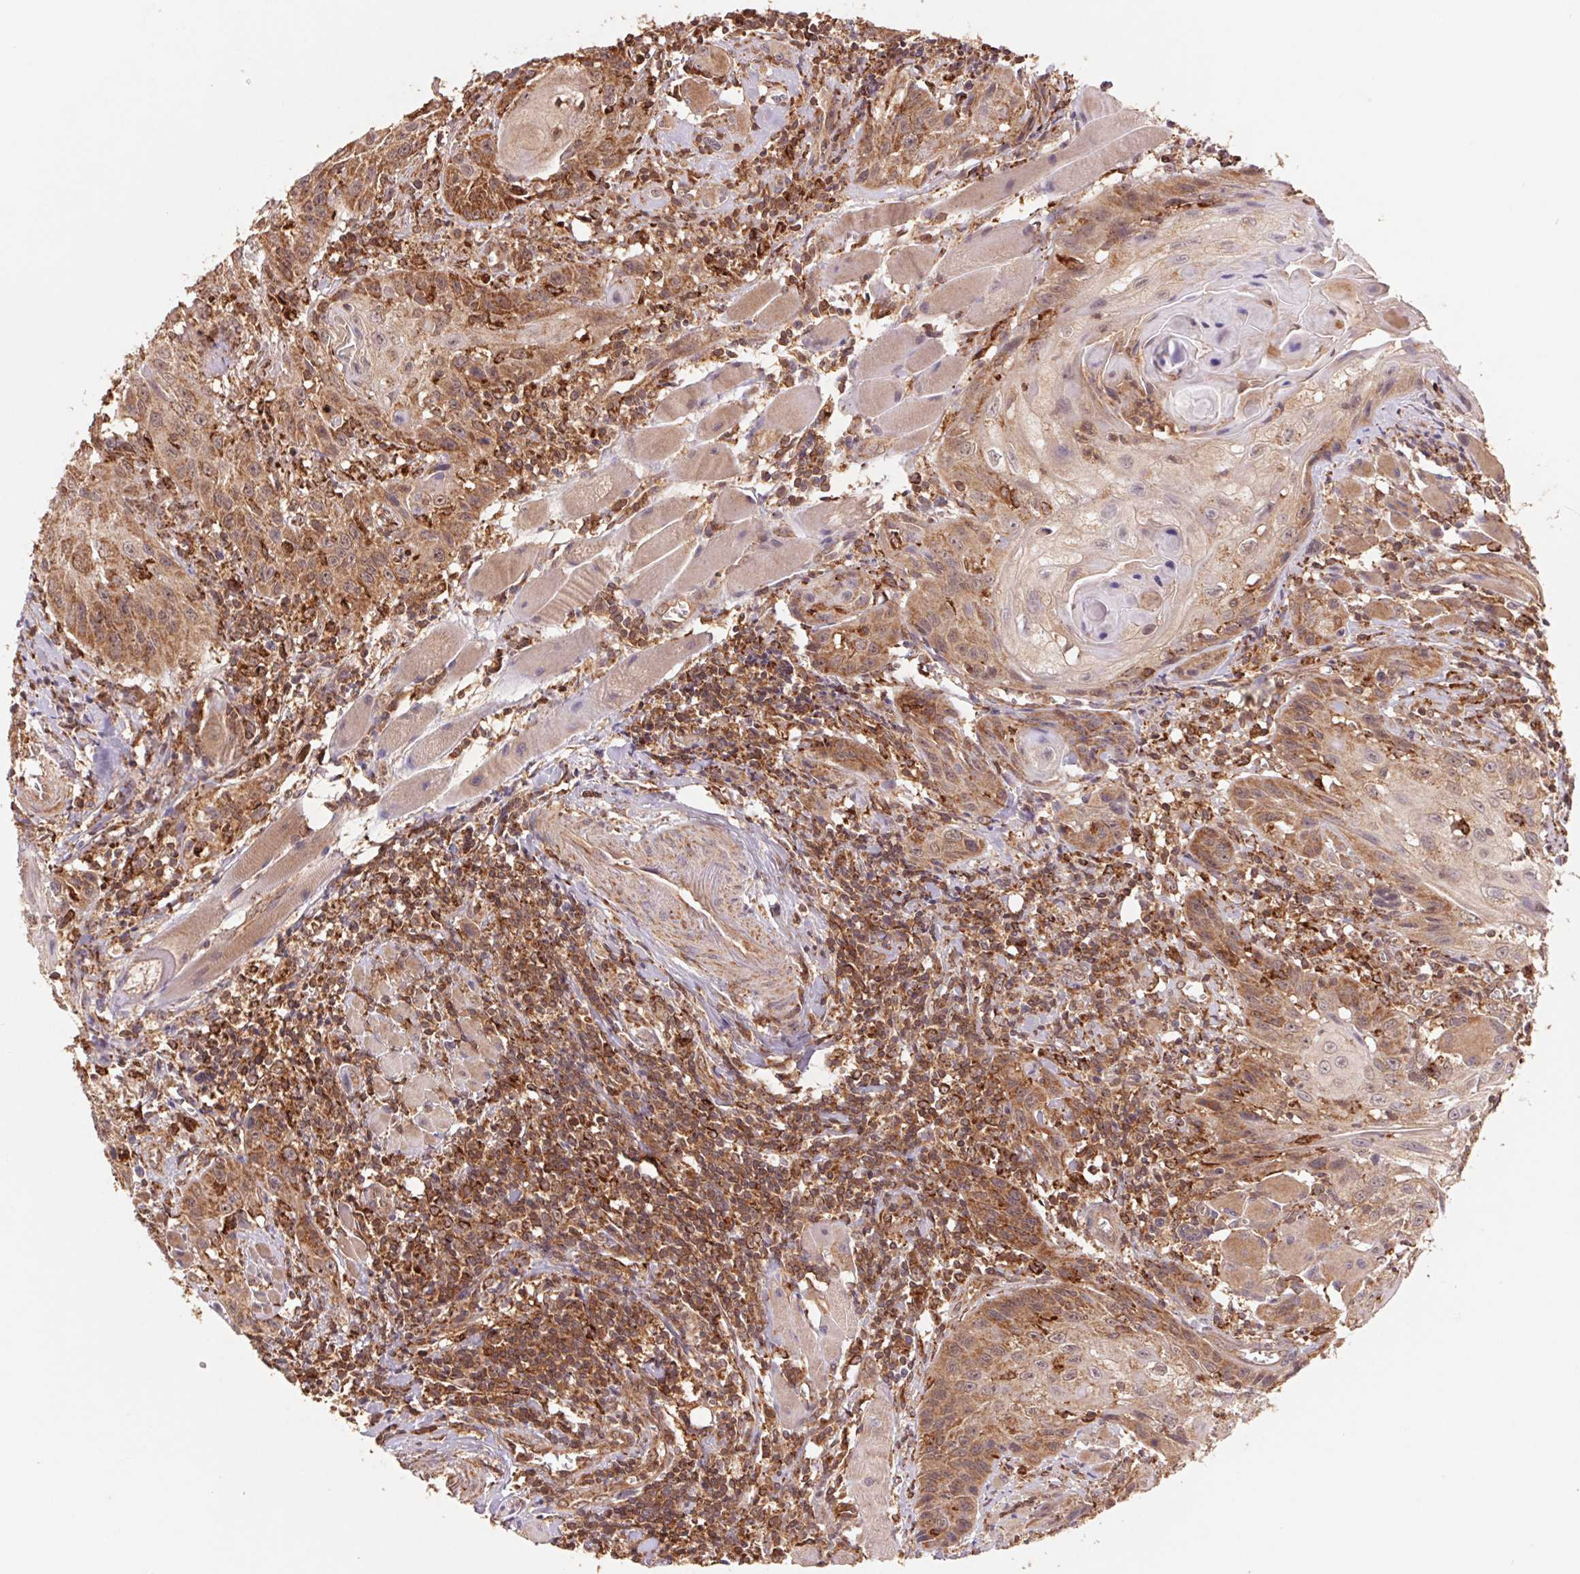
{"staining": {"intensity": "moderate", "quantity": ">75%", "location": "cytoplasmic/membranous"}, "tissue": "head and neck cancer", "cell_type": "Tumor cells", "image_type": "cancer", "snomed": [{"axis": "morphology", "description": "Squamous cell carcinoma, NOS"}, {"axis": "topography", "description": "Oral tissue"}, {"axis": "topography", "description": "Head-Neck"}], "caption": "Immunohistochemistry (IHC) staining of head and neck squamous cell carcinoma, which reveals medium levels of moderate cytoplasmic/membranous positivity in about >75% of tumor cells indicating moderate cytoplasmic/membranous protein positivity. The staining was performed using DAB (3,3'-diaminobenzidine) (brown) for protein detection and nuclei were counterstained in hematoxylin (blue).", "gene": "URM1", "patient": {"sex": "male", "age": 58}}